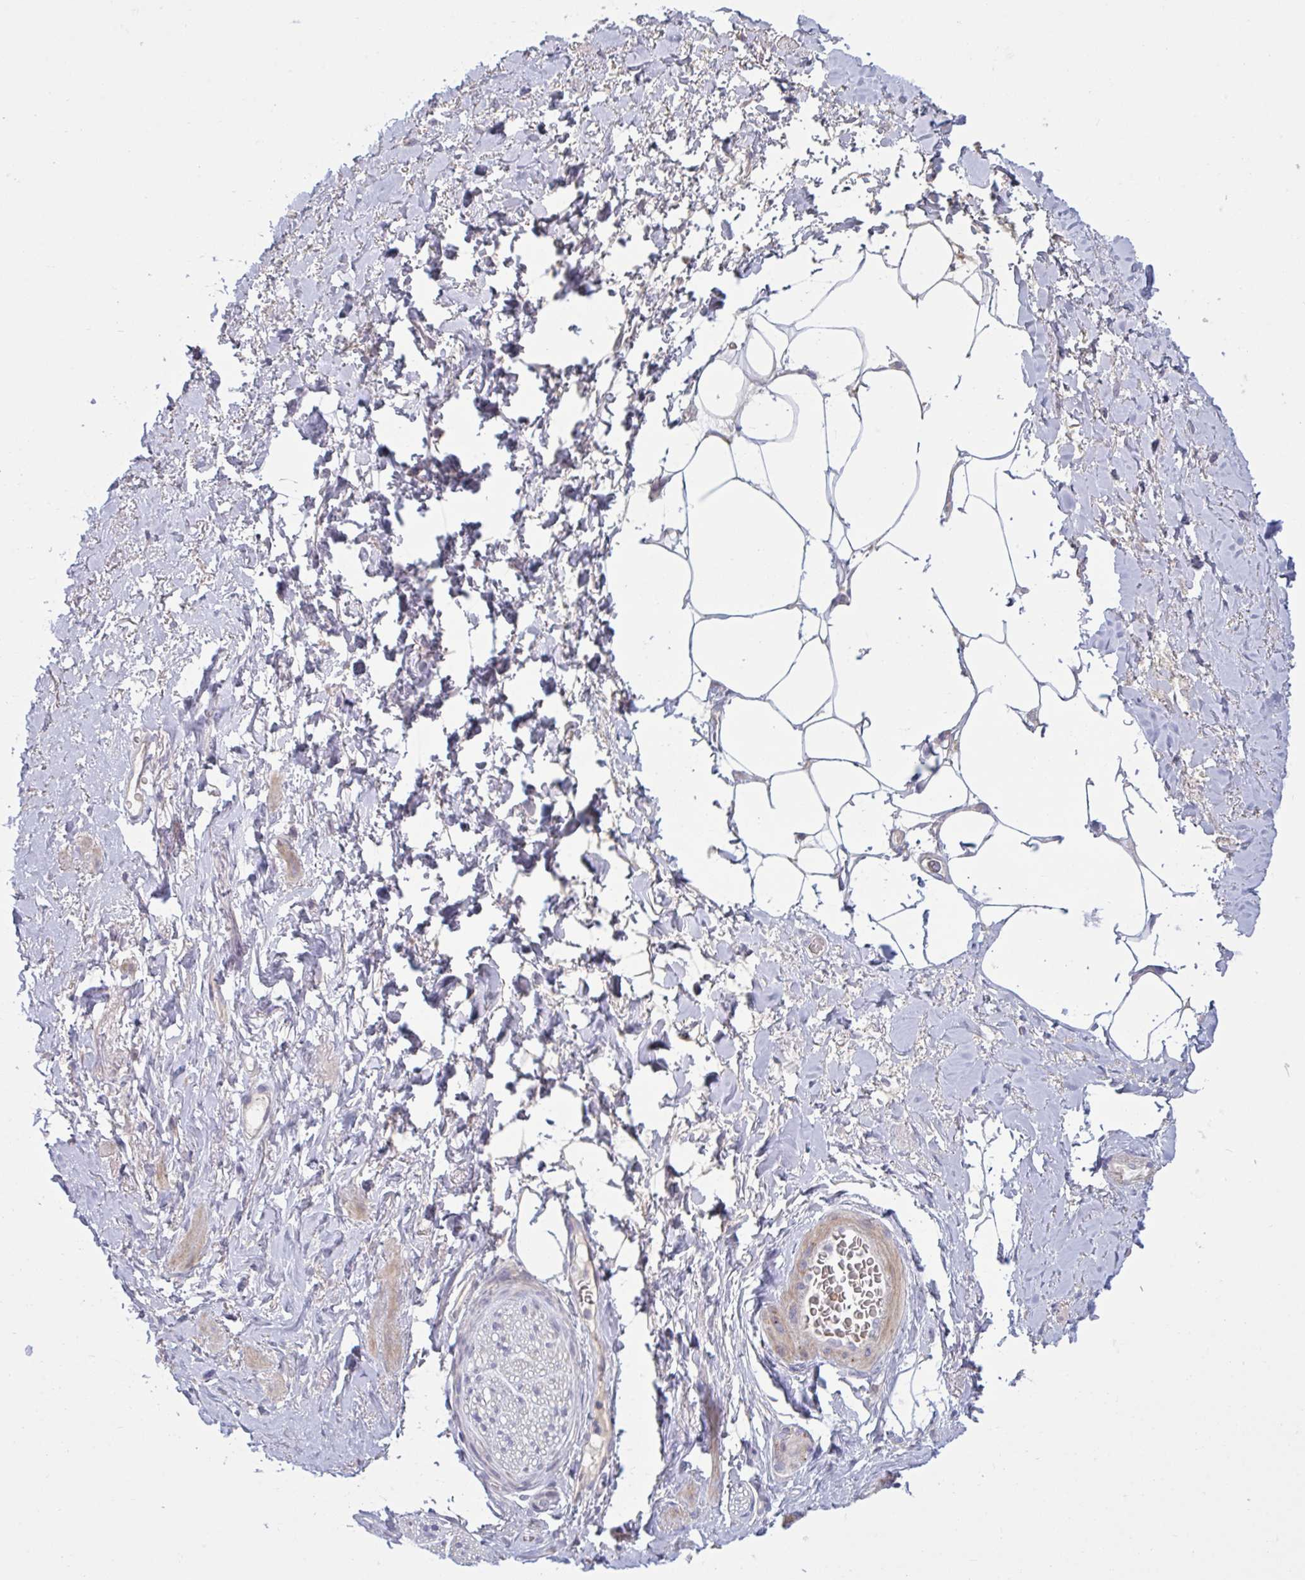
{"staining": {"intensity": "negative", "quantity": "none", "location": "none"}, "tissue": "adipose tissue", "cell_type": "Adipocytes", "image_type": "normal", "snomed": [{"axis": "morphology", "description": "Normal tissue, NOS"}, {"axis": "topography", "description": "Vagina"}, {"axis": "topography", "description": "Peripheral nerve tissue"}], "caption": "High power microscopy photomicrograph of an immunohistochemistry (IHC) histopathology image of normal adipose tissue, revealing no significant staining in adipocytes.", "gene": "VWC2", "patient": {"sex": "female", "age": 71}}